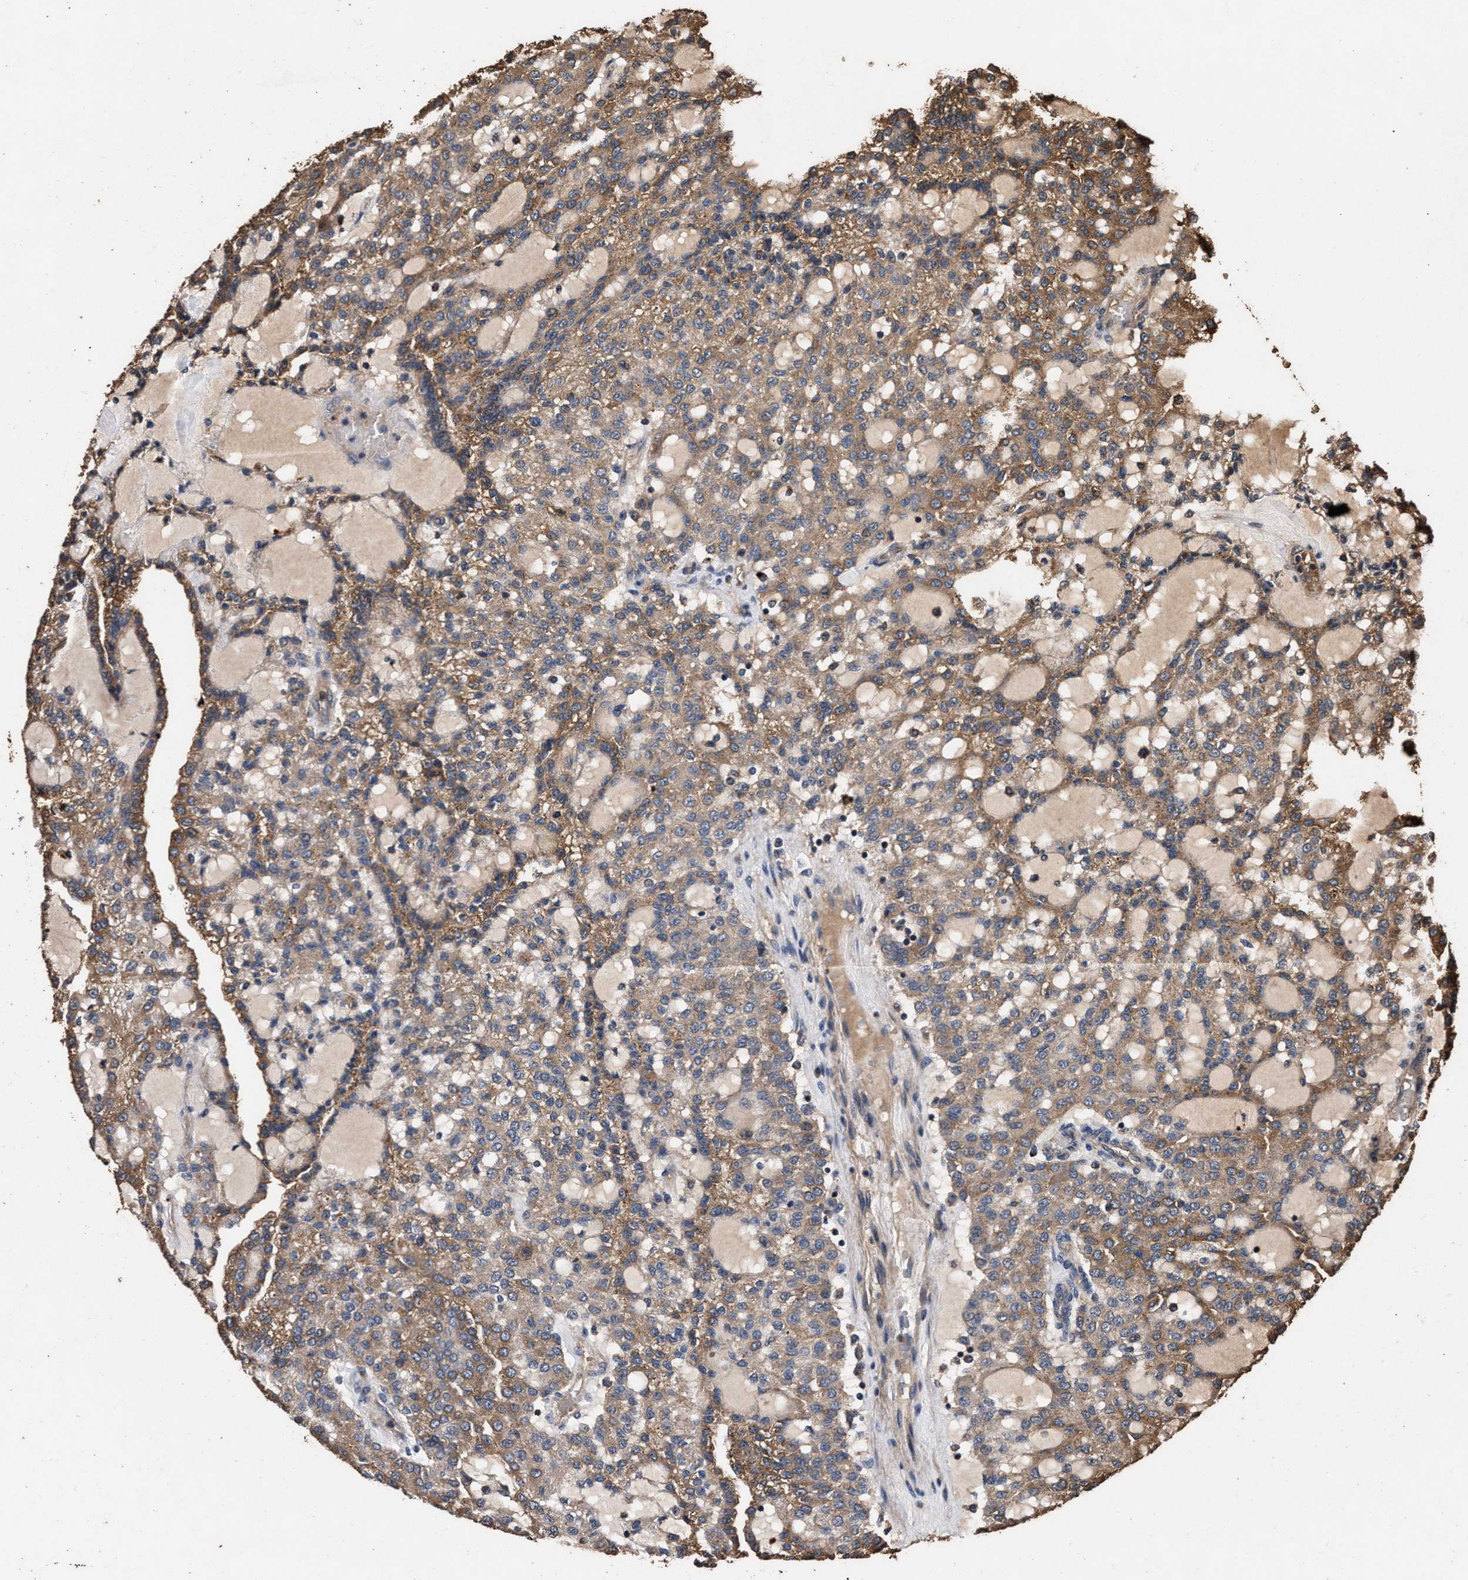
{"staining": {"intensity": "moderate", "quantity": ">75%", "location": "cytoplasmic/membranous"}, "tissue": "renal cancer", "cell_type": "Tumor cells", "image_type": "cancer", "snomed": [{"axis": "morphology", "description": "Adenocarcinoma, NOS"}, {"axis": "topography", "description": "Kidney"}], "caption": "Human adenocarcinoma (renal) stained for a protein (brown) displays moderate cytoplasmic/membranous positive staining in about >75% of tumor cells.", "gene": "KYAT1", "patient": {"sex": "male", "age": 63}}